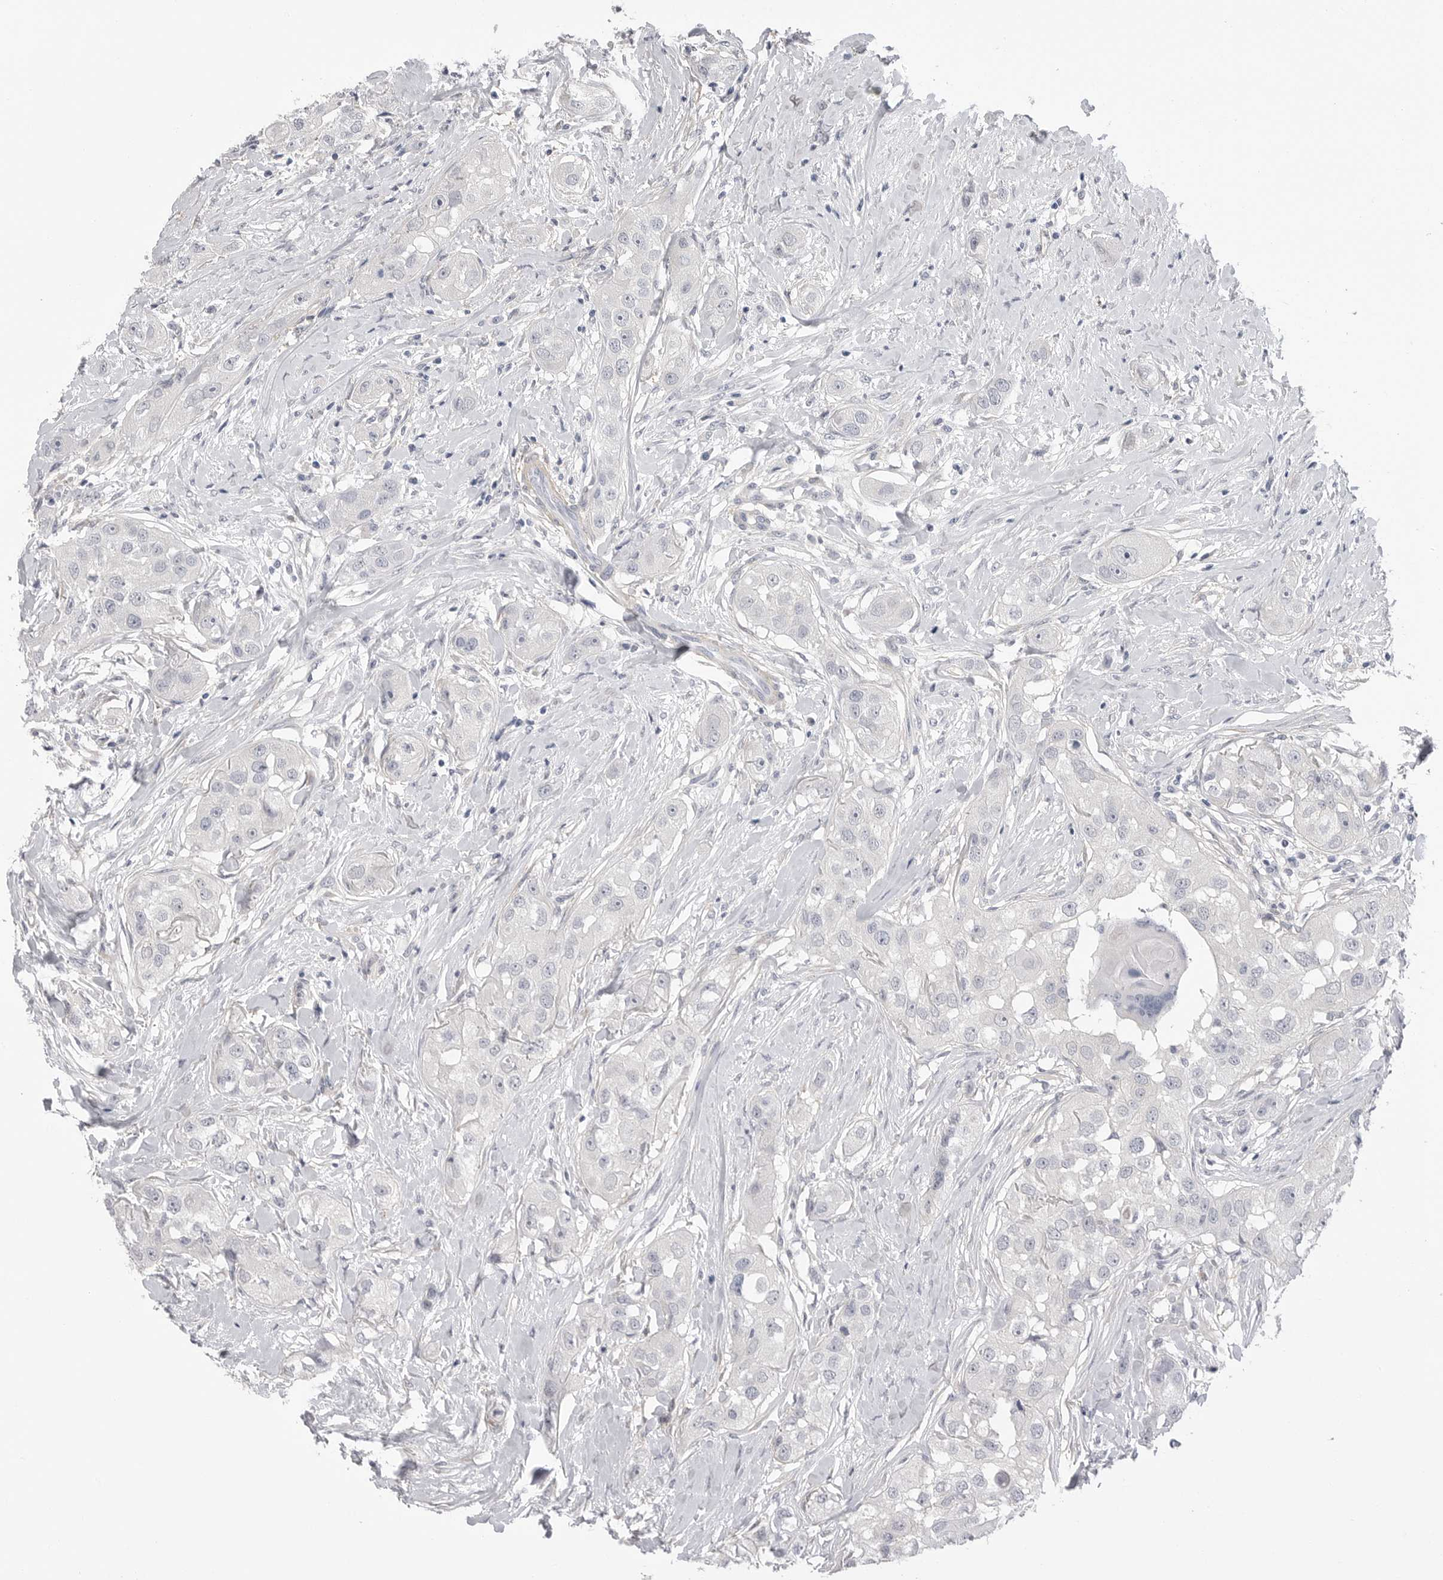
{"staining": {"intensity": "negative", "quantity": "none", "location": "none"}, "tissue": "head and neck cancer", "cell_type": "Tumor cells", "image_type": "cancer", "snomed": [{"axis": "morphology", "description": "Normal tissue, NOS"}, {"axis": "morphology", "description": "Squamous cell carcinoma, NOS"}, {"axis": "topography", "description": "Skeletal muscle"}, {"axis": "topography", "description": "Head-Neck"}], "caption": "Head and neck squamous cell carcinoma stained for a protein using IHC displays no staining tumor cells.", "gene": "AKAP12", "patient": {"sex": "male", "age": 51}}